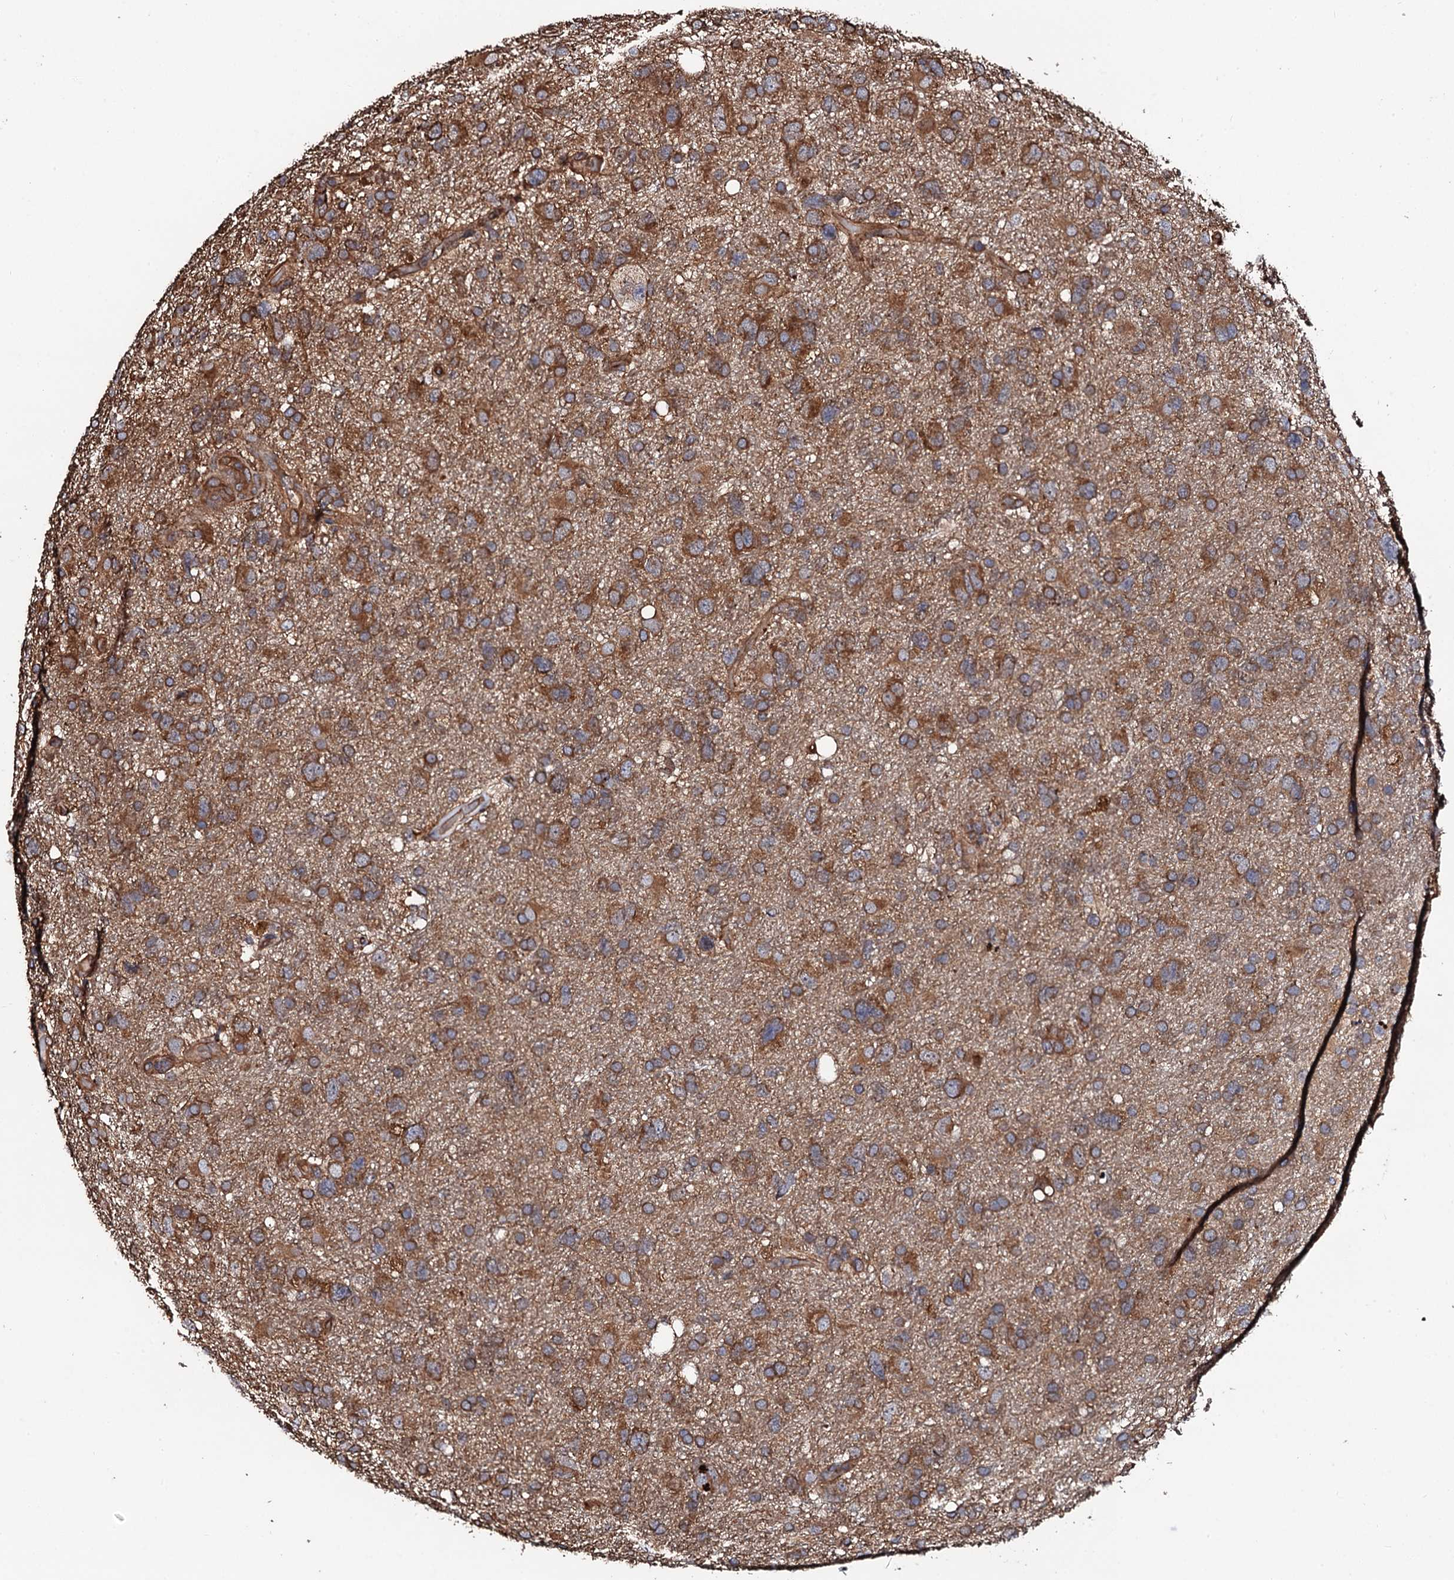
{"staining": {"intensity": "moderate", "quantity": ">75%", "location": "cytoplasmic/membranous"}, "tissue": "glioma", "cell_type": "Tumor cells", "image_type": "cancer", "snomed": [{"axis": "morphology", "description": "Glioma, malignant, High grade"}, {"axis": "topography", "description": "Brain"}], "caption": "A histopathology image of human glioma stained for a protein displays moderate cytoplasmic/membranous brown staining in tumor cells.", "gene": "CKAP5", "patient": {"sex": "male", "age": 61}}